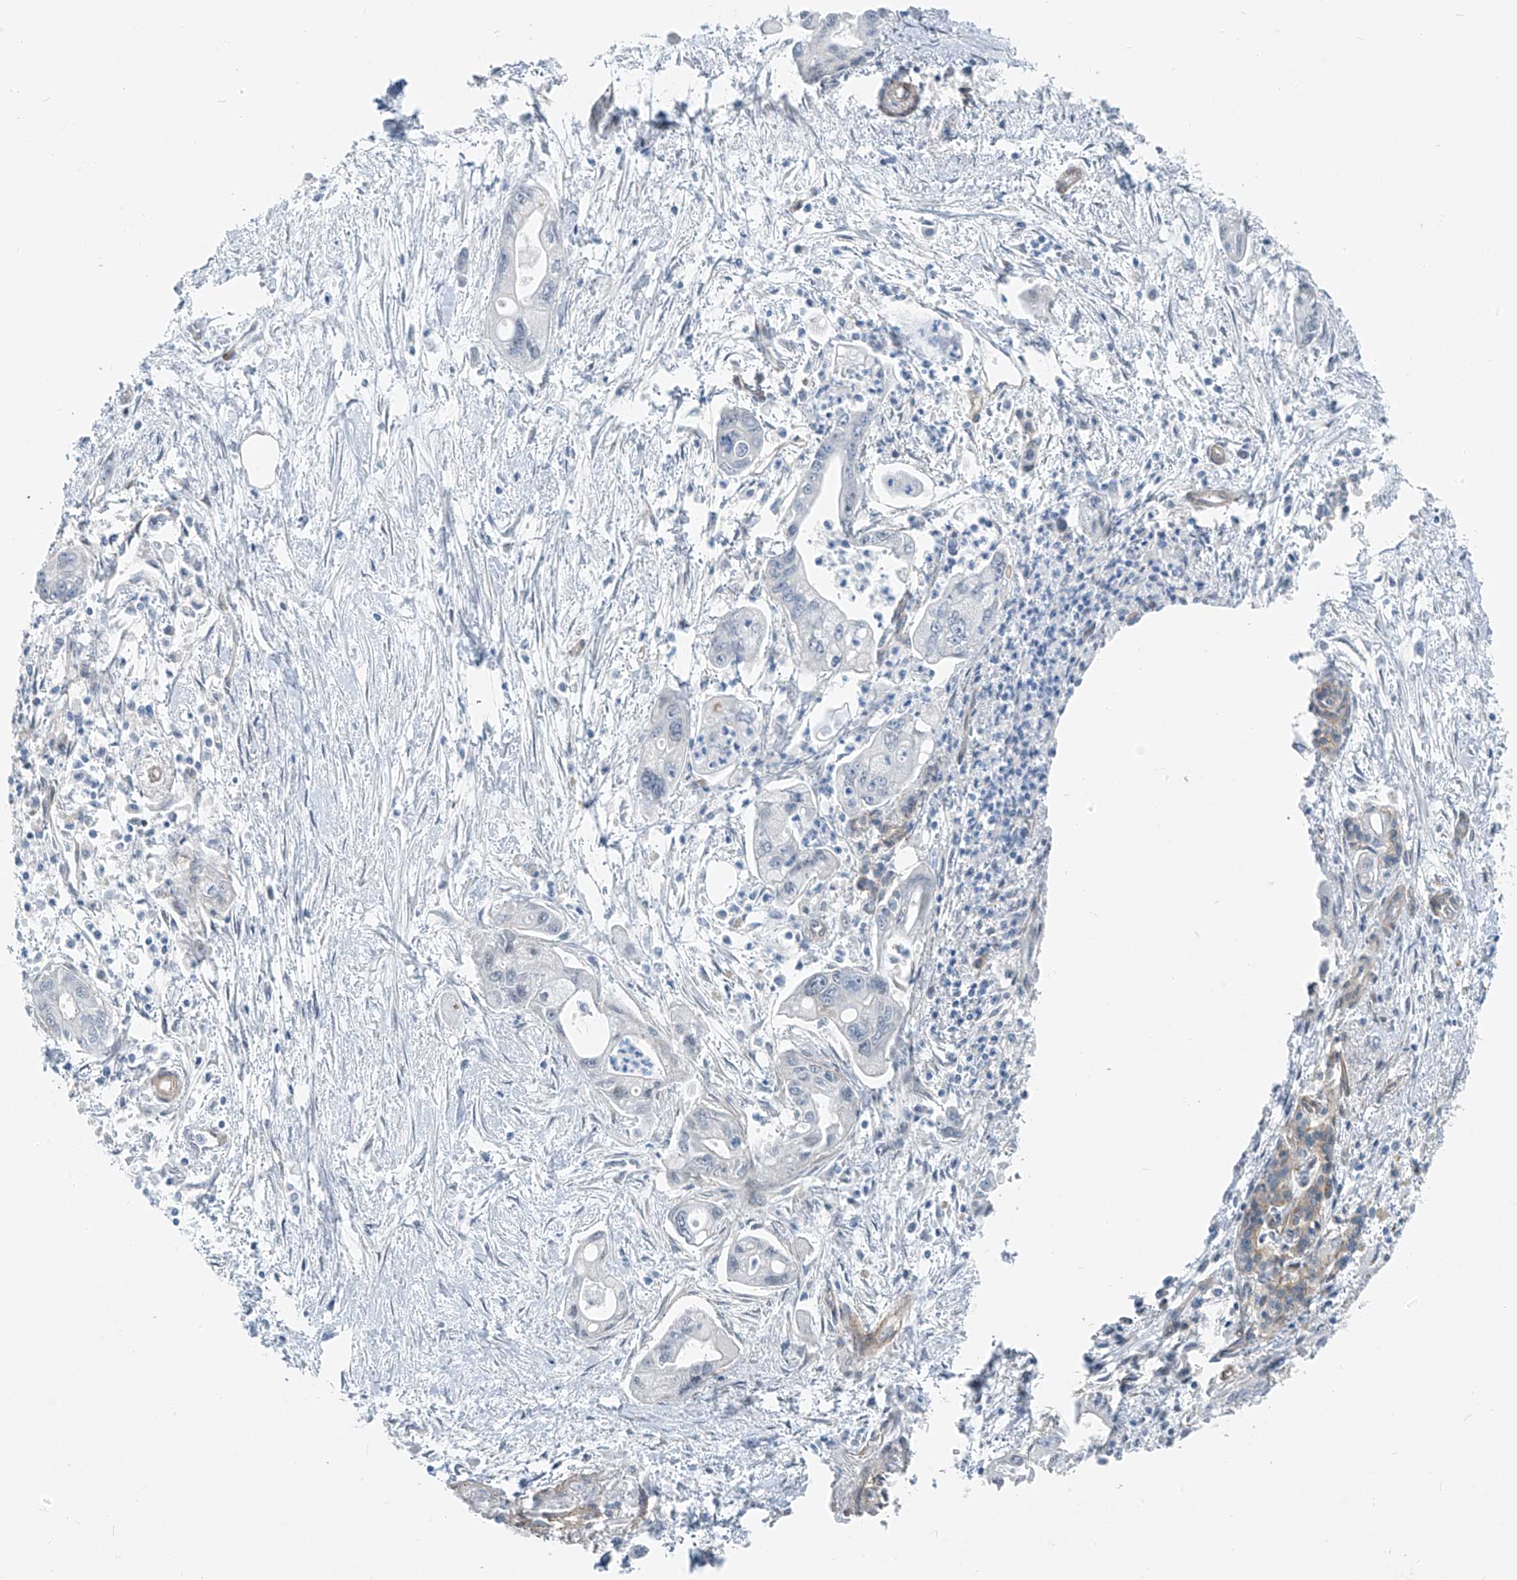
{"staining": {"intensity": "negative", "quantity": "none", "location": "none"}, "tissue": "pancreatic cancer", "cell_type": "Tumor cells", "image_type": "cancer", "snomed": [{"axis": "morphology", "description": "Adenocarcinoma, NOS"}, {"axis": "topography", "description": "Pancreas"}], "caption": "Tumor cells show no significant protein staining in pancreatic adenocarcinoma.", "gene": "TNS2", "patient": {"sex": "male", "age": 70}}